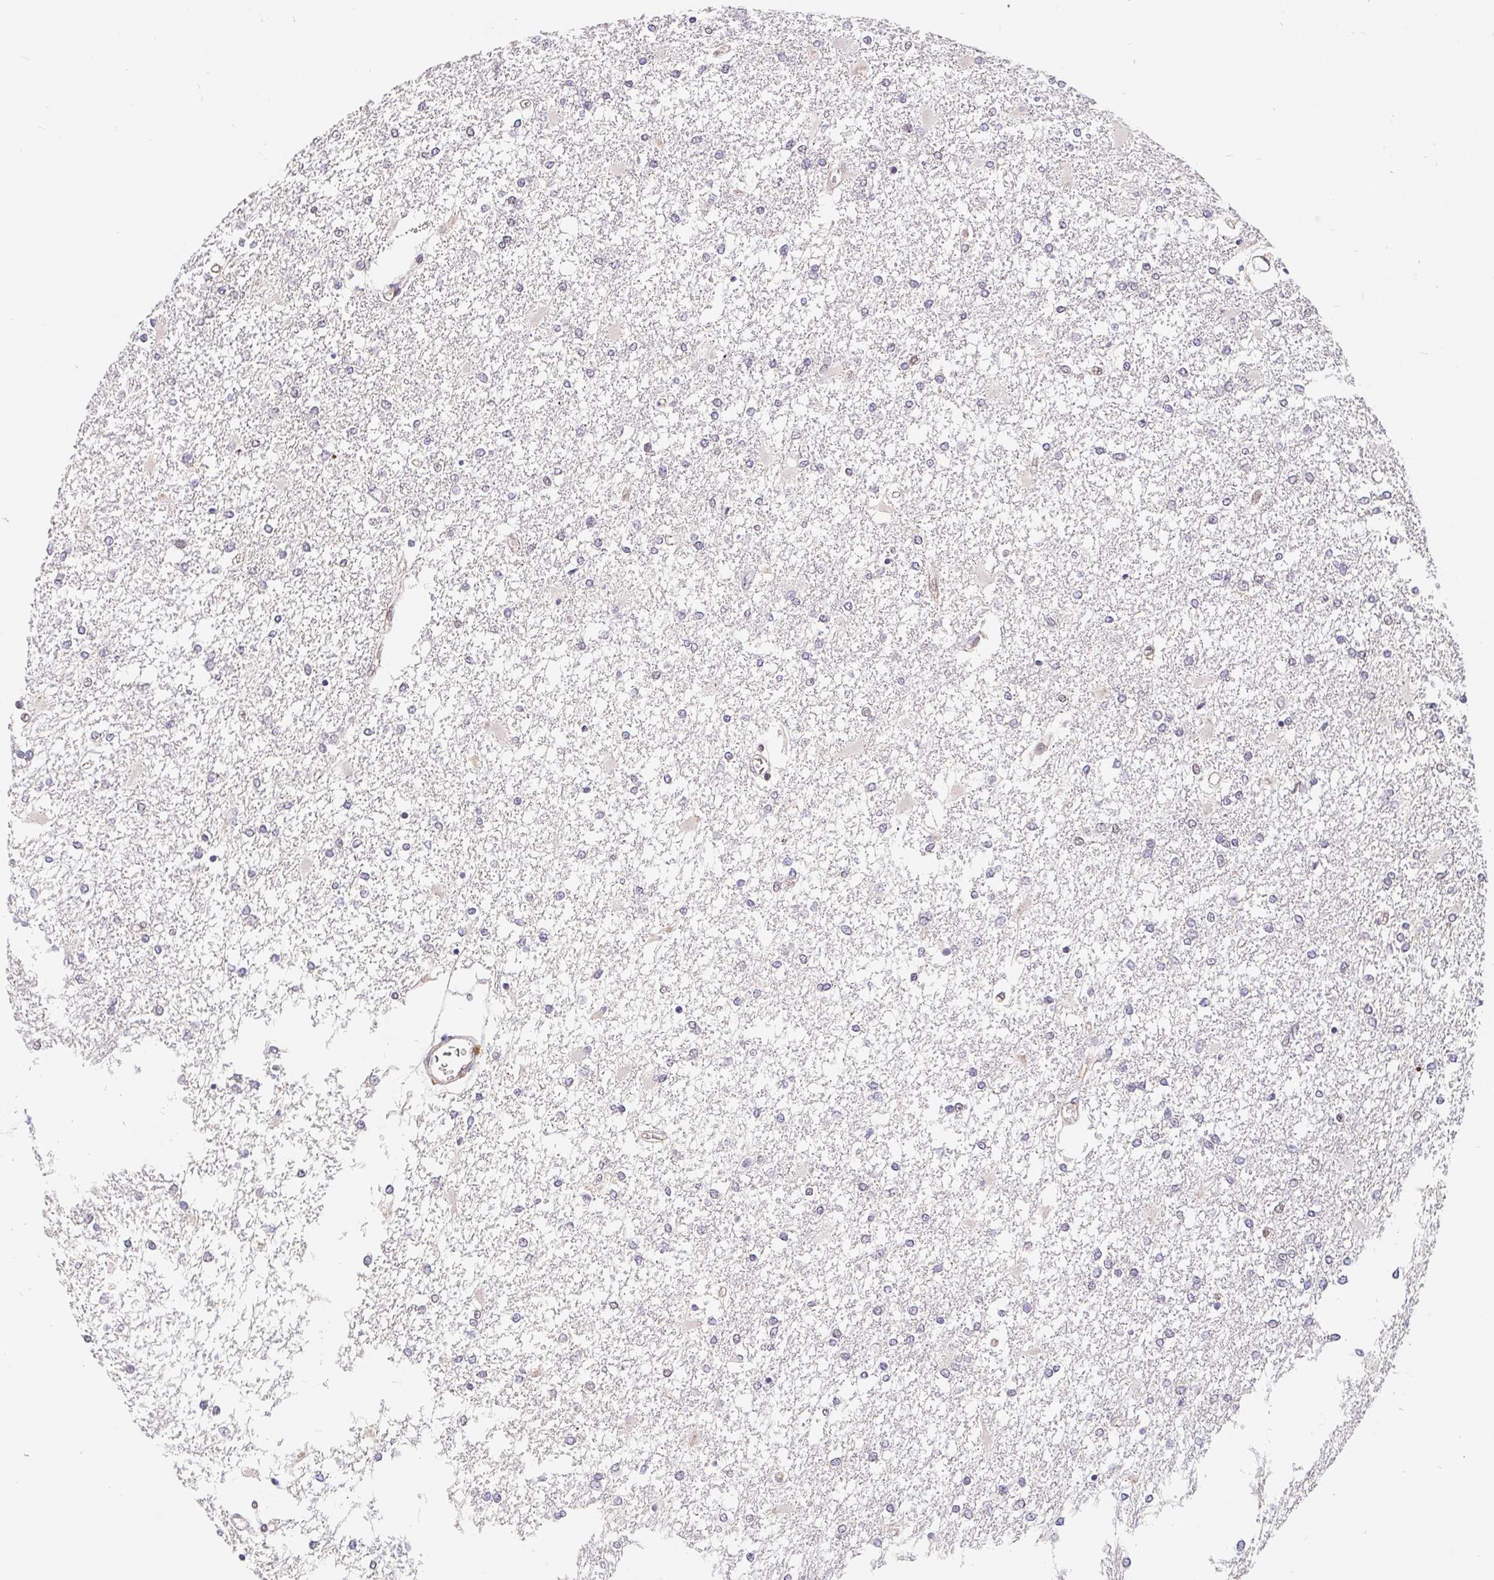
{"staining": {"intensity": "negative", "quantity": "none", "location": "none"}, "tissue": "glioma", "cell_type": "Tumor cells", "image_type": "cancer", "snomed": [{"axis": "morphology", "description": "Glioma, malignant, High grade"}, {"axis": "topography", "description": "Cerebral cortex"}], "caption": "IHC histopathology image of human malignant glioma (high-grade) stained for a protein (brown), which shows no expression in tumor cells.", "gene": "POU2F1", "patient": {"sex": "male", "age": 79}}